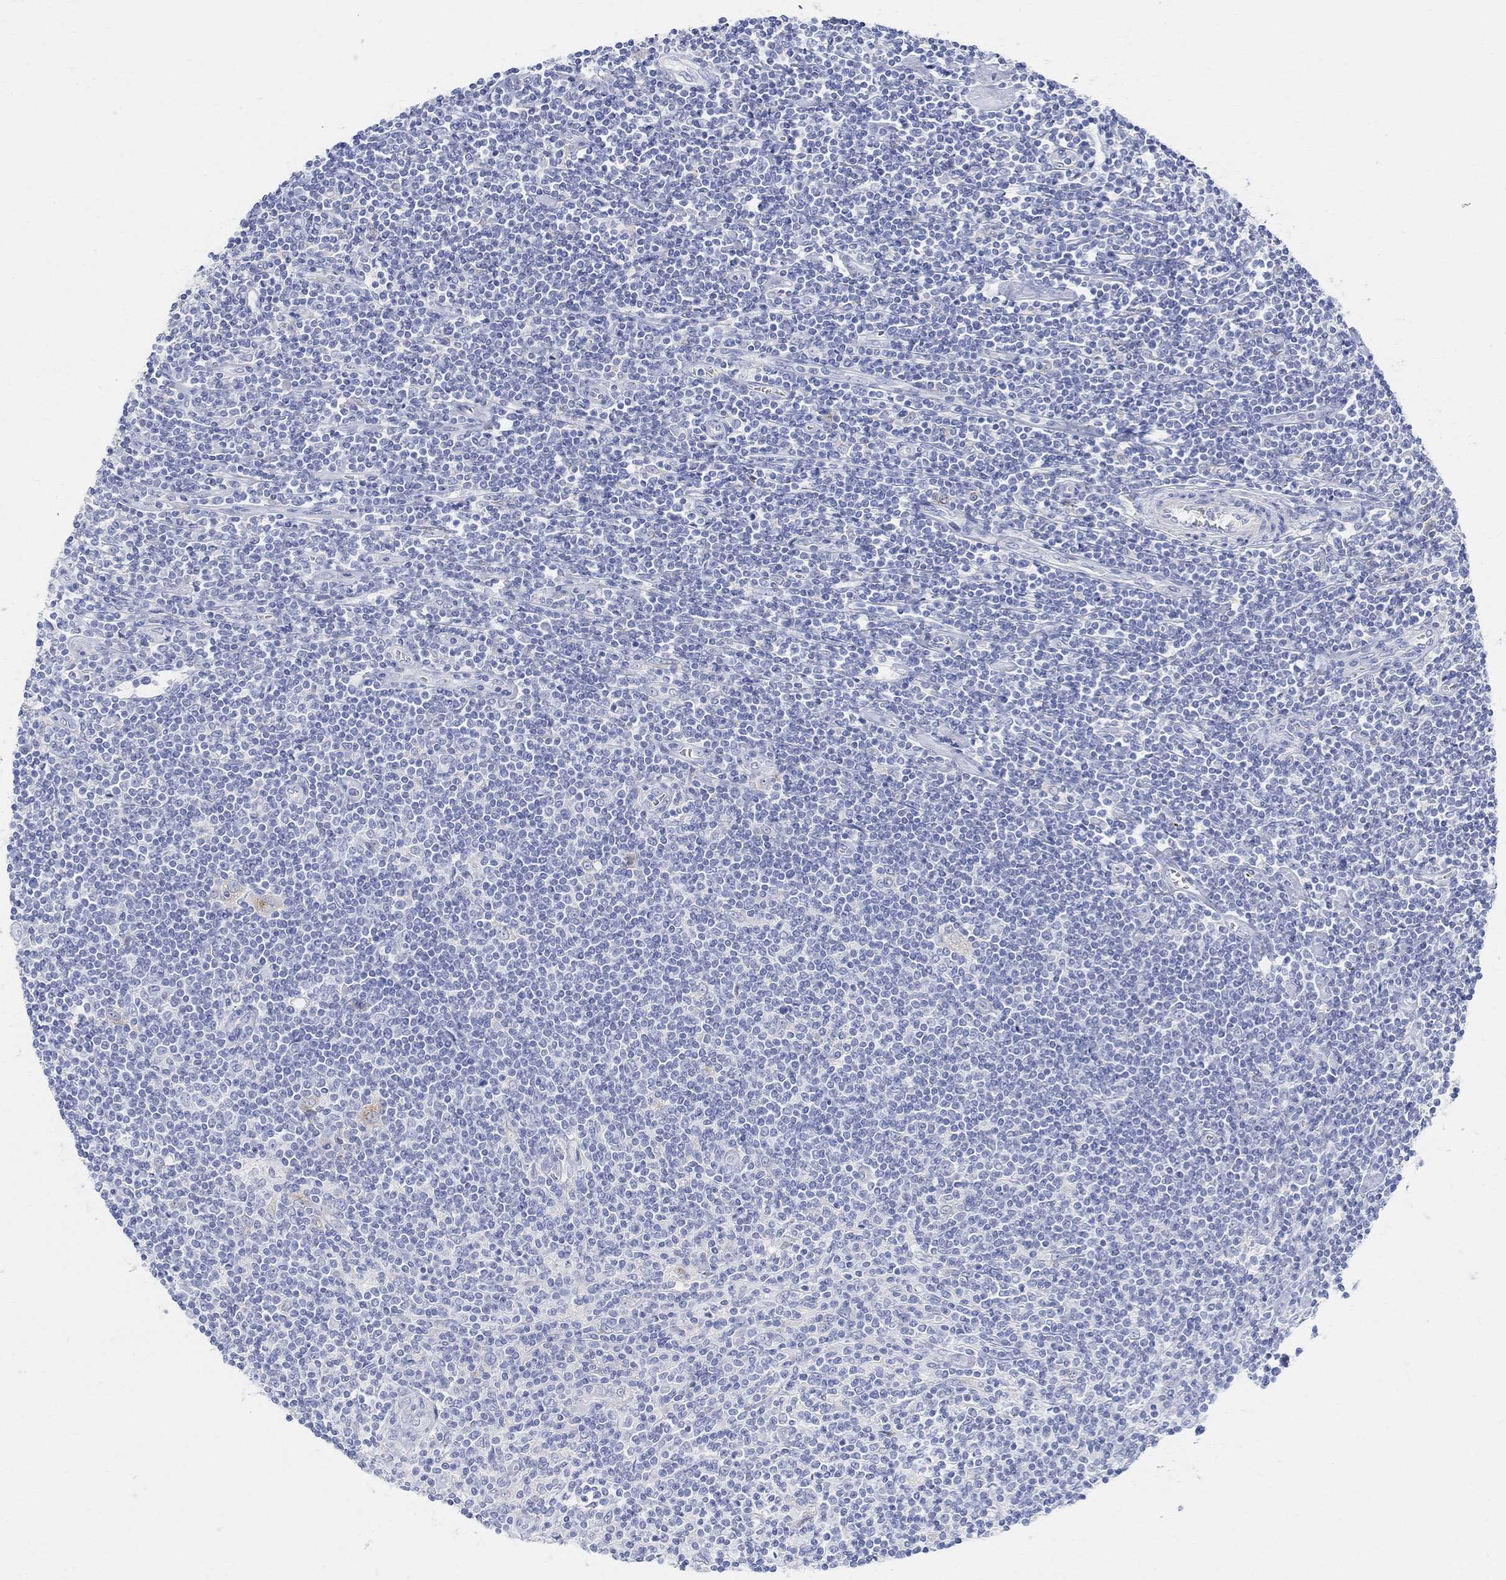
{"staining": {"intensity": "negative", "quantity": "none", "location": "none"}, "tissue": "lymphoma", "cell_type": "Tumor cells", "image_type": "cancer", "snomed": [{"axis": "morphology", "description": "Hodgkin's disease, NOS"}, {"axis": "topography", "description": "Lymph node"}], "caption": "This photomicrograph is of Hodgkin's disease stained with IHC to label a protein in brown with the nuclei are counter-stained blue. There is no expression in tumor cells. (IHC, brightfield microscopy, high magnification).", "gene": "RETNLB", "patient": {"sex": "male", "age": 40}}